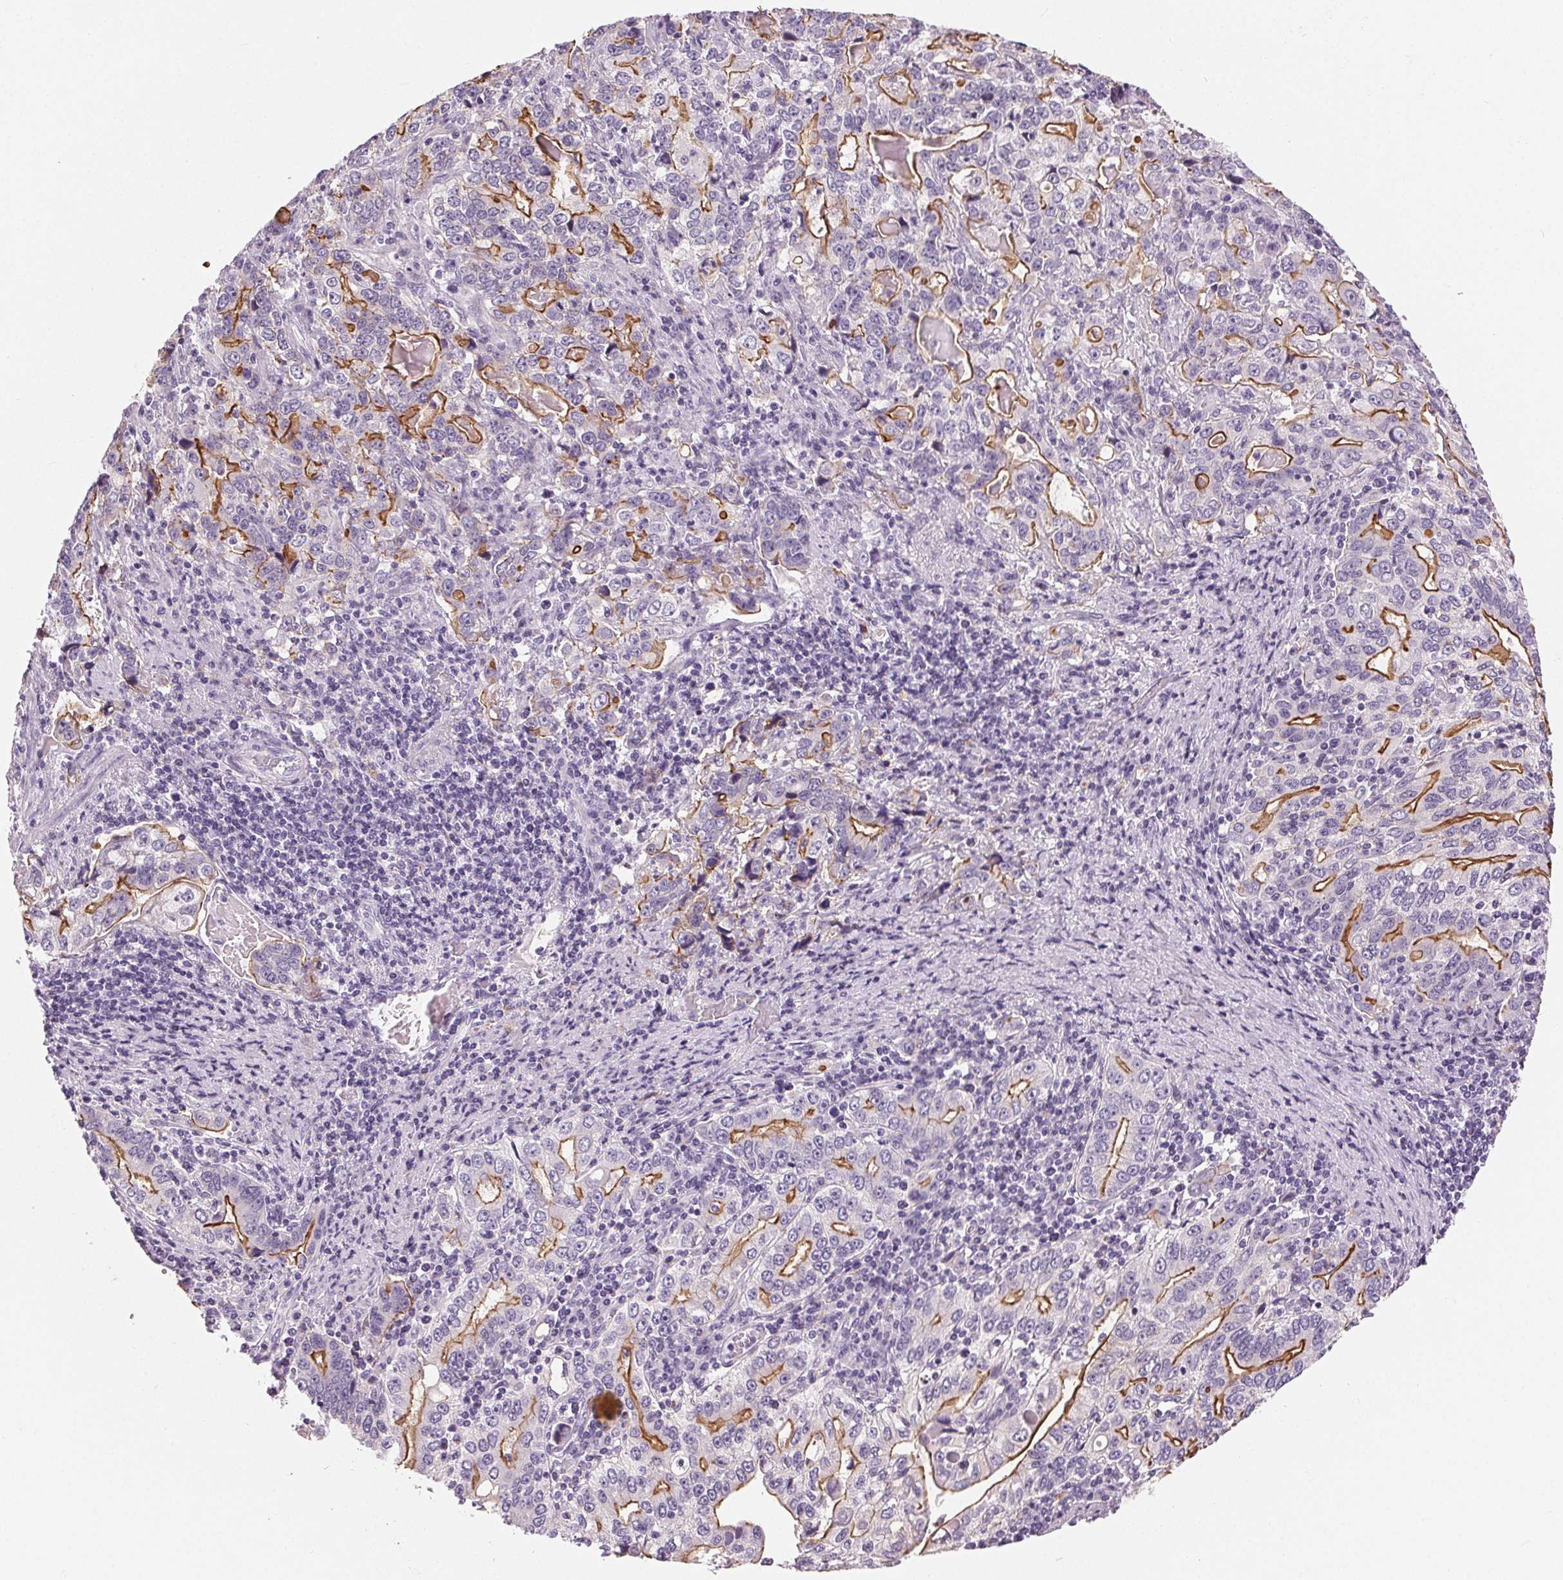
{"staining": {"intensity": "strong", "quantity": "25%-75%", "location": "cytoplasmic/membranous"}, "tissue": "stomach cancer", "cell_type": "Tumor cells", "image_type": "cancer", "snomed": [{"axis": "morphology", "description": "Adenocarcinoma, NOS"}, {"axis": "topography", "description": "Stomach, lower"}], "caption": "Tumor cells reveal high levels of strong cytoplasmic/membranous staining in about 25%-75% of cells in stomach cancer.", "gene": "MISP", "patient": {"sex": "female", "age": 72}}